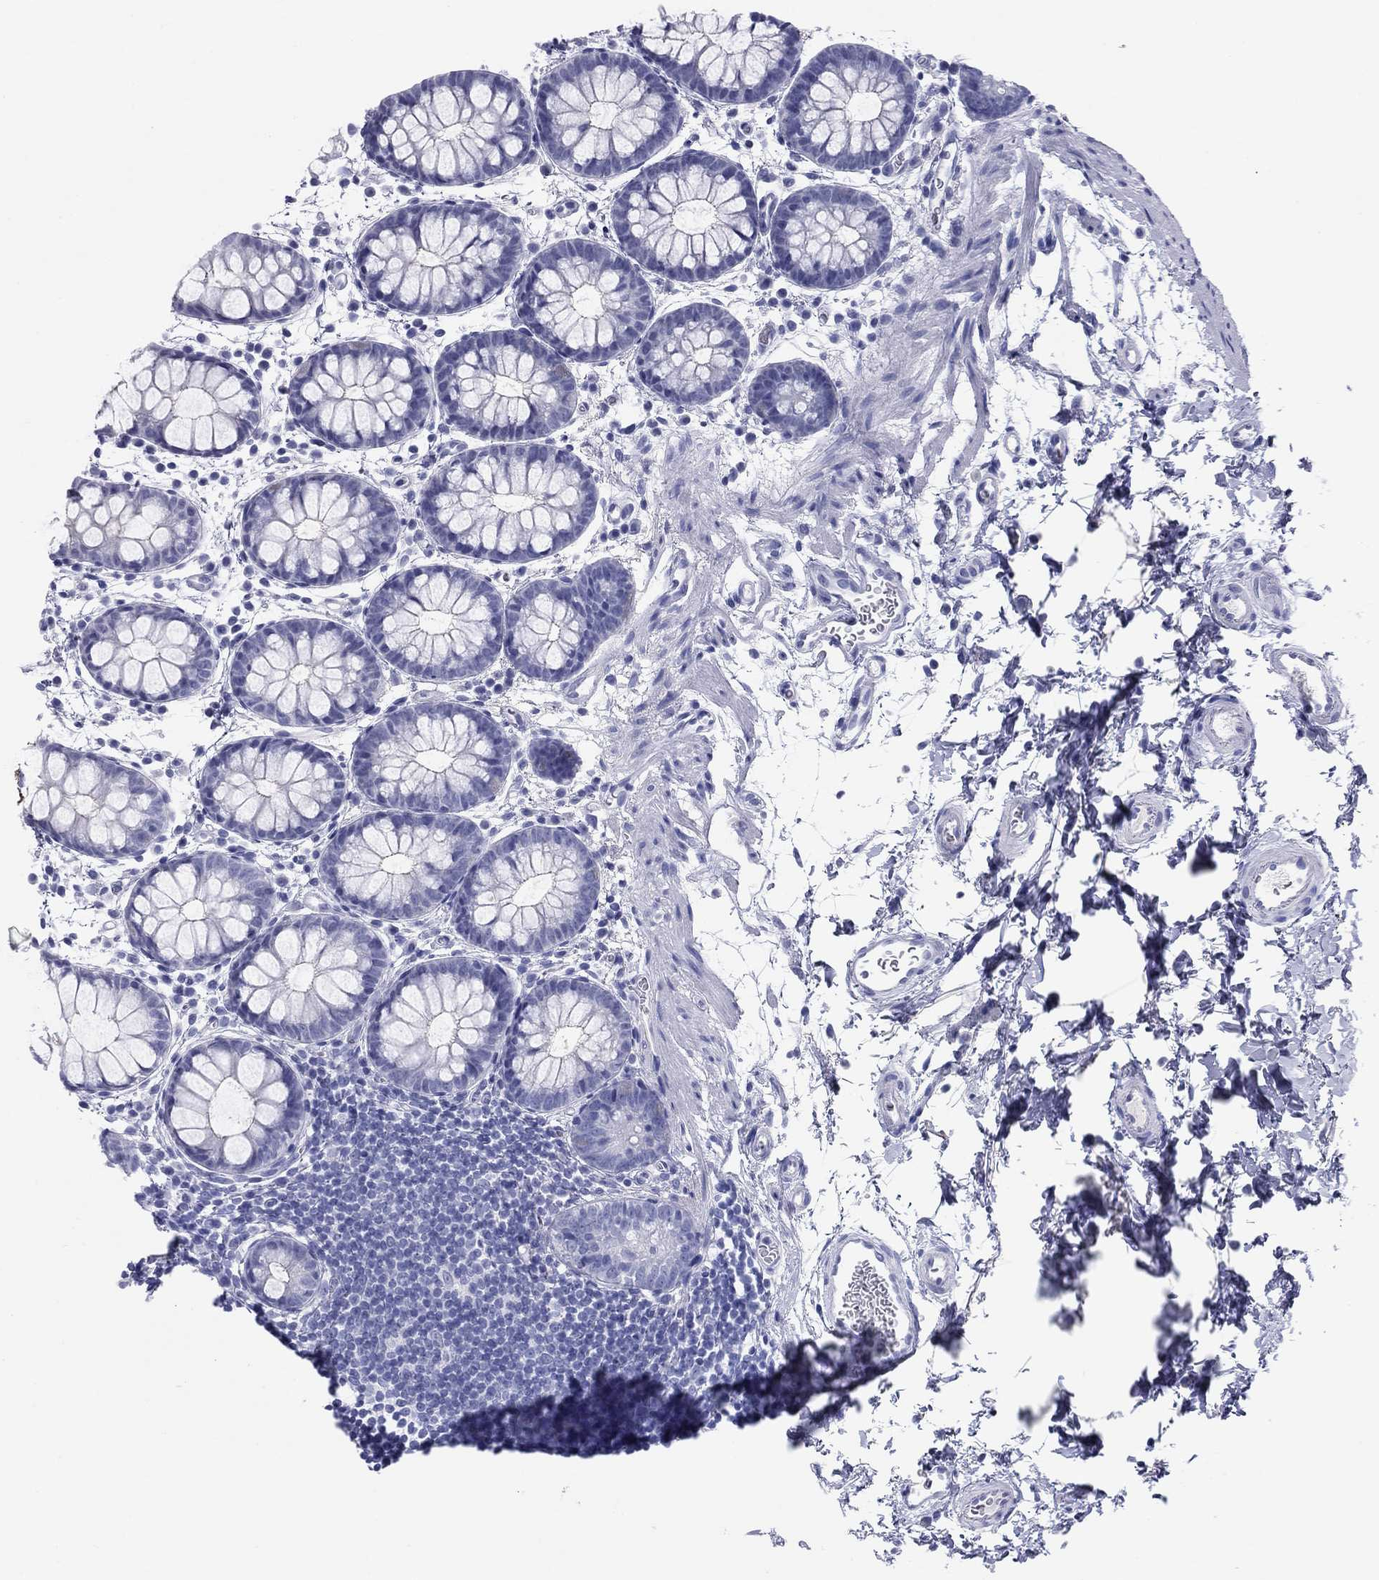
{"staining": {"intensity": "negative", "quantity": "none", "location": "none"}, "tissue": "rectum", "cell_type": "Glandular cells", "image_type": "normal", "snomed": [{"axis": "morphology", "description": "Normal tissue, NOS"}, {"axis": "topography", "description": "Rectum"}], "caption": "Rectum was stained to show a protein in brown. There is no significant staining in glandular cells. (DAB immunohistochemistry (IHC) with hematoxylin counter stain).", "gene": "NPPA", "patient": {"sex": "male", "age": 57}}